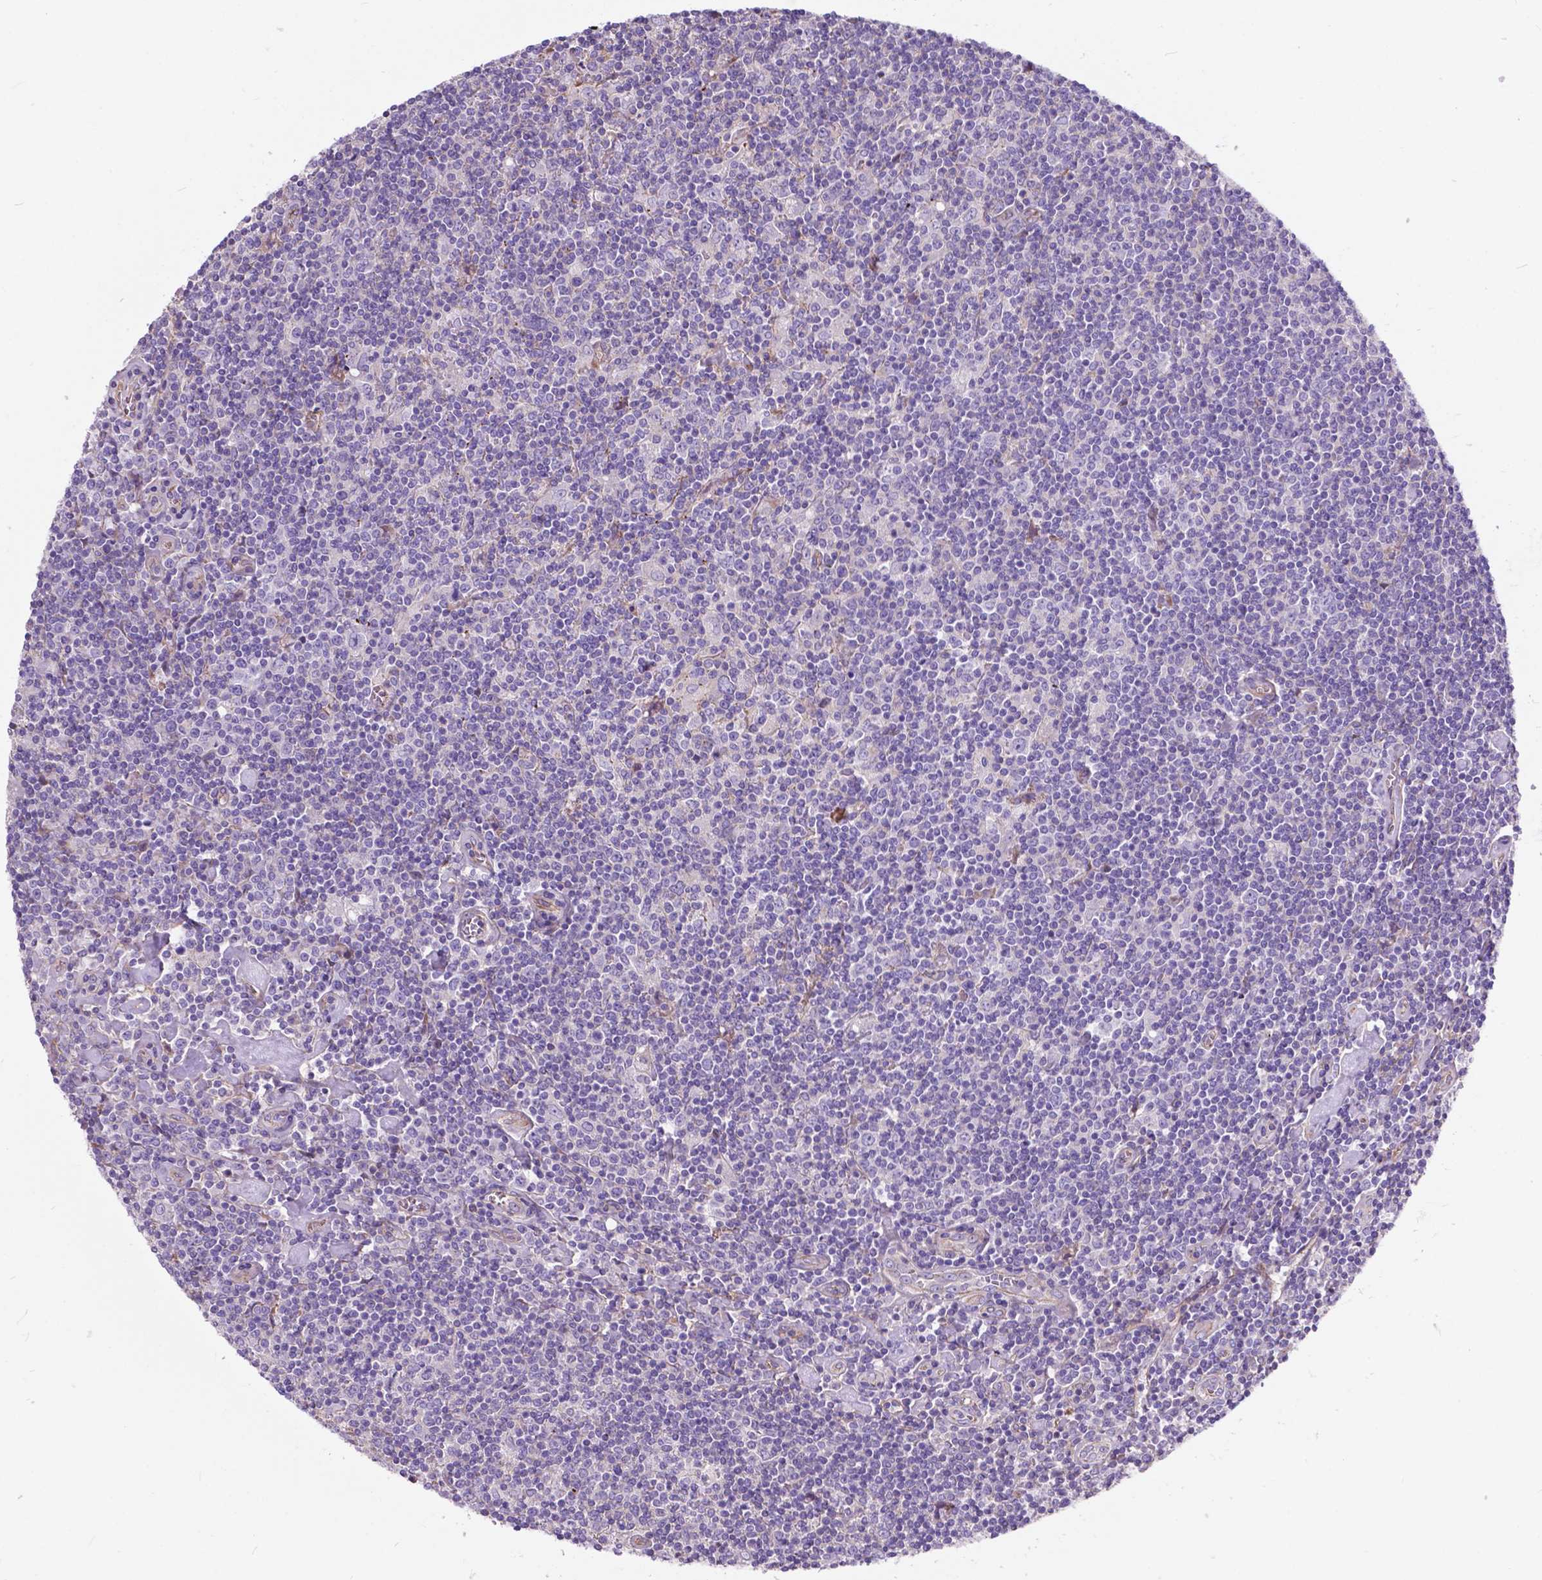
{"staining": {"intensity": "negative", "quantity": "none", "location": "none"}, "tissue": "lymphoma", "cell_type": "Tumor cells", "image_type": "cancer", "snomed": [{"axis": "morphology", "description": "Hodgkin's disease, NOS"}, {"axis": "topography", "description": "Lymph node"}], "caption": "IHC micrograph of neoplastic tissue: human Hodgkin's disease stained with DAB displays no significant protein staining in tumor cells.", "gene": "FLT4", "patient": {"sex": "male", "age": 40}}